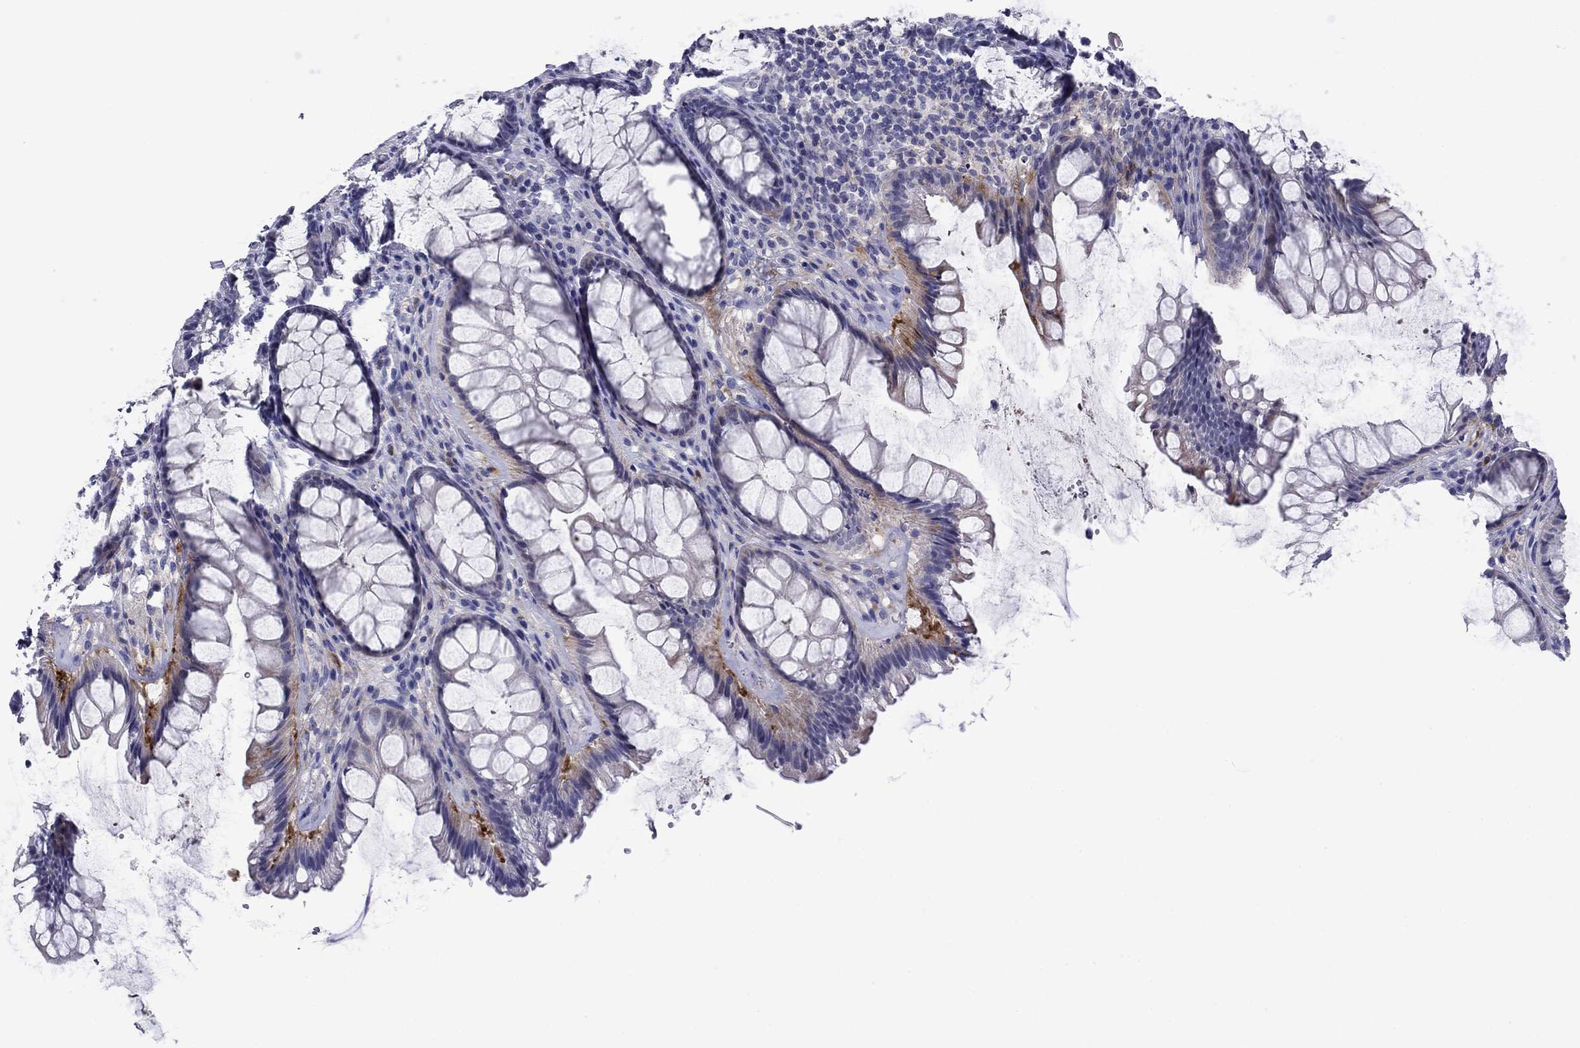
{"staining": {"intensity": "negative", "quantity": "none", "location": "none"}, "tissue": "rectum", "cell_type": "Glandular cells", "image_type": "normal", "snomed": [{"axis": "morphology", "description": "Normal tissue, NOS"}, {"axis": "topography", "description": "Rectum"}], "caption": "High power microscopy photomicrograph of an IHC histopathology image of benign rectum, revealing no significant expression in glandular cells.", "gene": "CNDP1", "patient": {"sex": "male", "age": 72}}